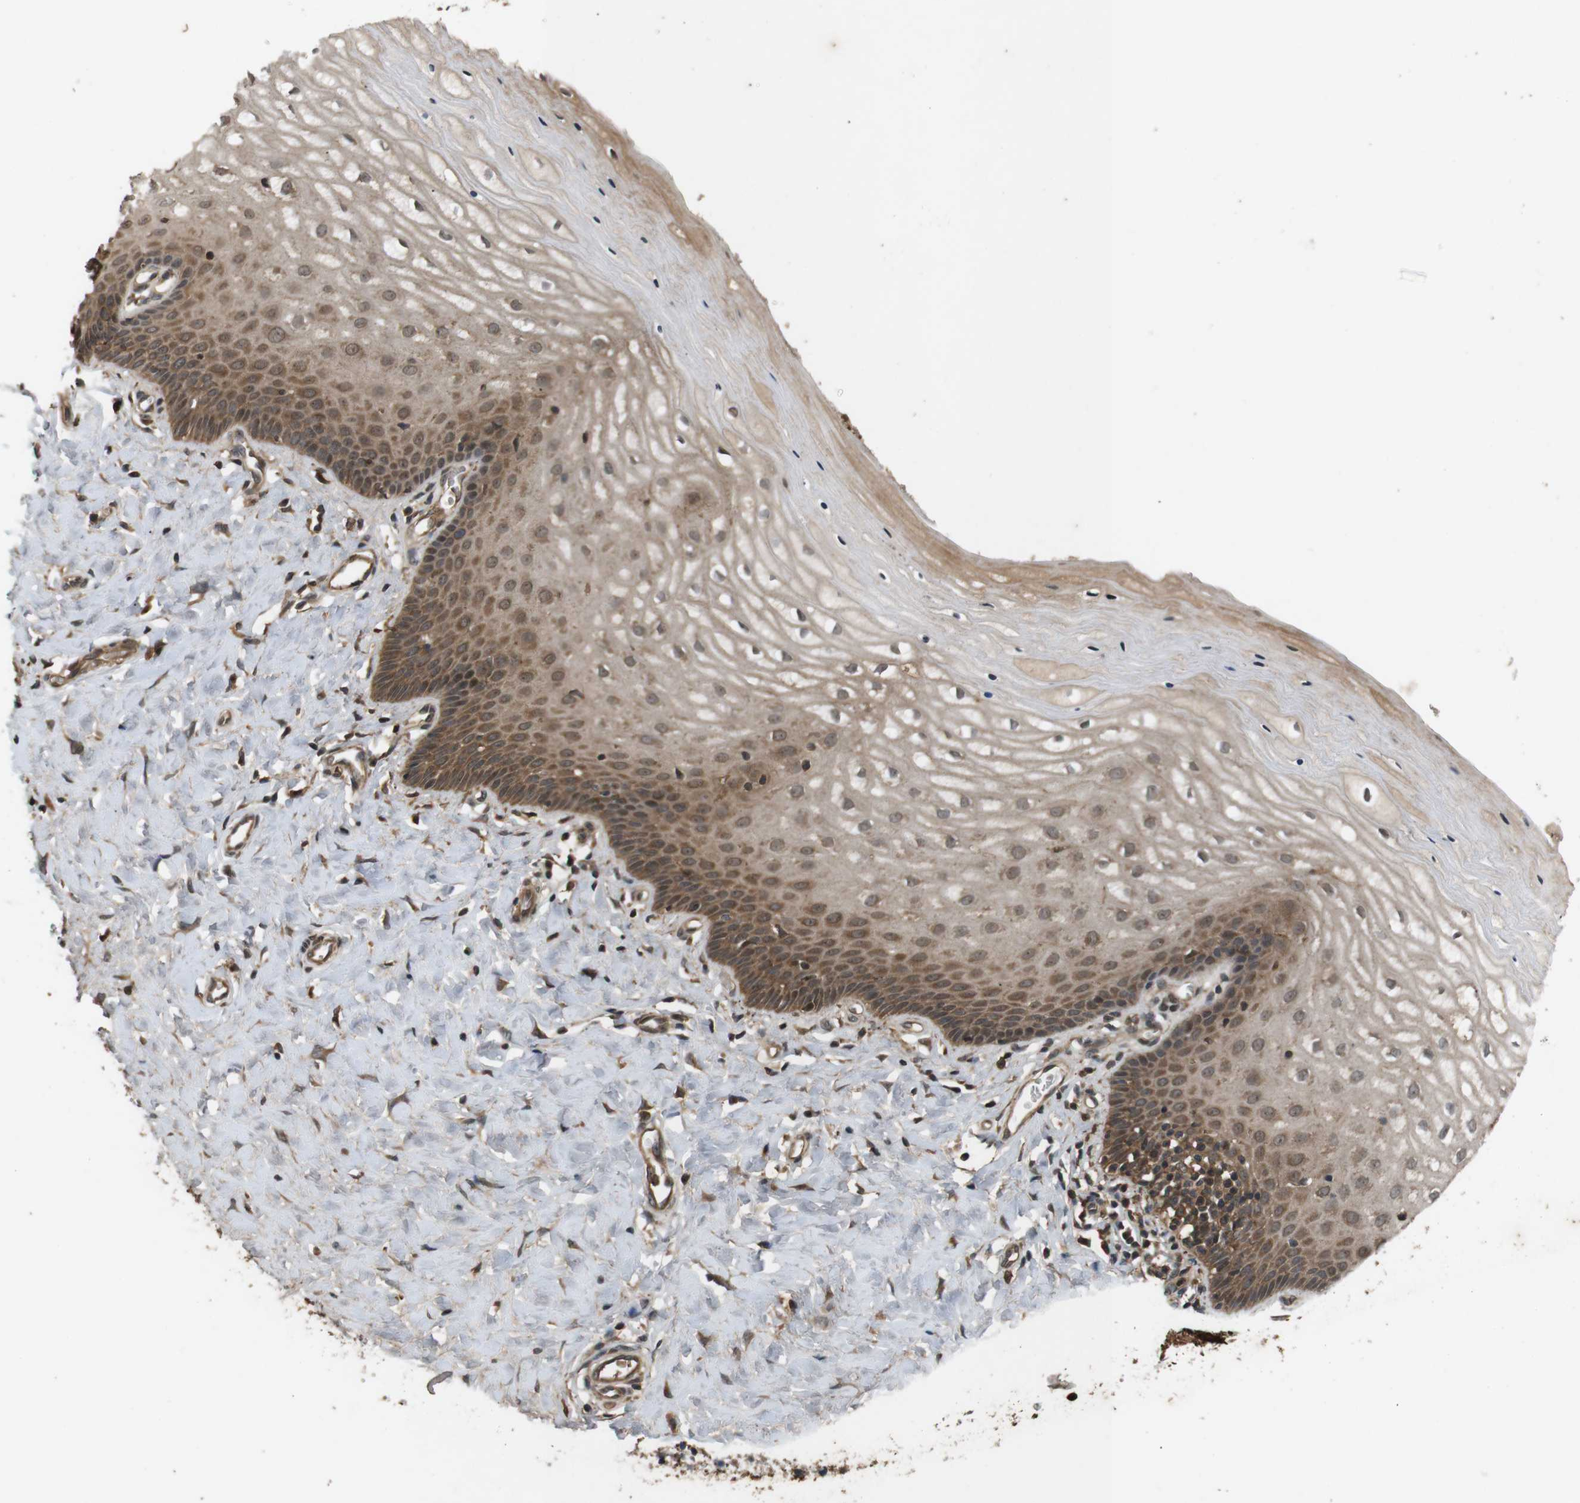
{"staining": {"intensity": "moderate", "quantity": ">75%", "location": "cytoplasmic/membranous"}, "tissue": "cervix", "cell_type": "Glandular cells", "image_type": "normal", "snomed": [{"axis": "morphology", "description": "Normal tissue, NOS"}, {"axis": "topography", "description": "Cervix"}], "caption": "Cervix was stained to show a protein in brown. There is medium levels of moderate cytoplasmic/membranous positivity in about >75% of glandular cells. (DAB (3,3'-diaminobenzidine) = brown stain, brightfield microscopy at high magnification).", "gene": "NFKBIE", "patient": {"sex": "female", "age": 55}}